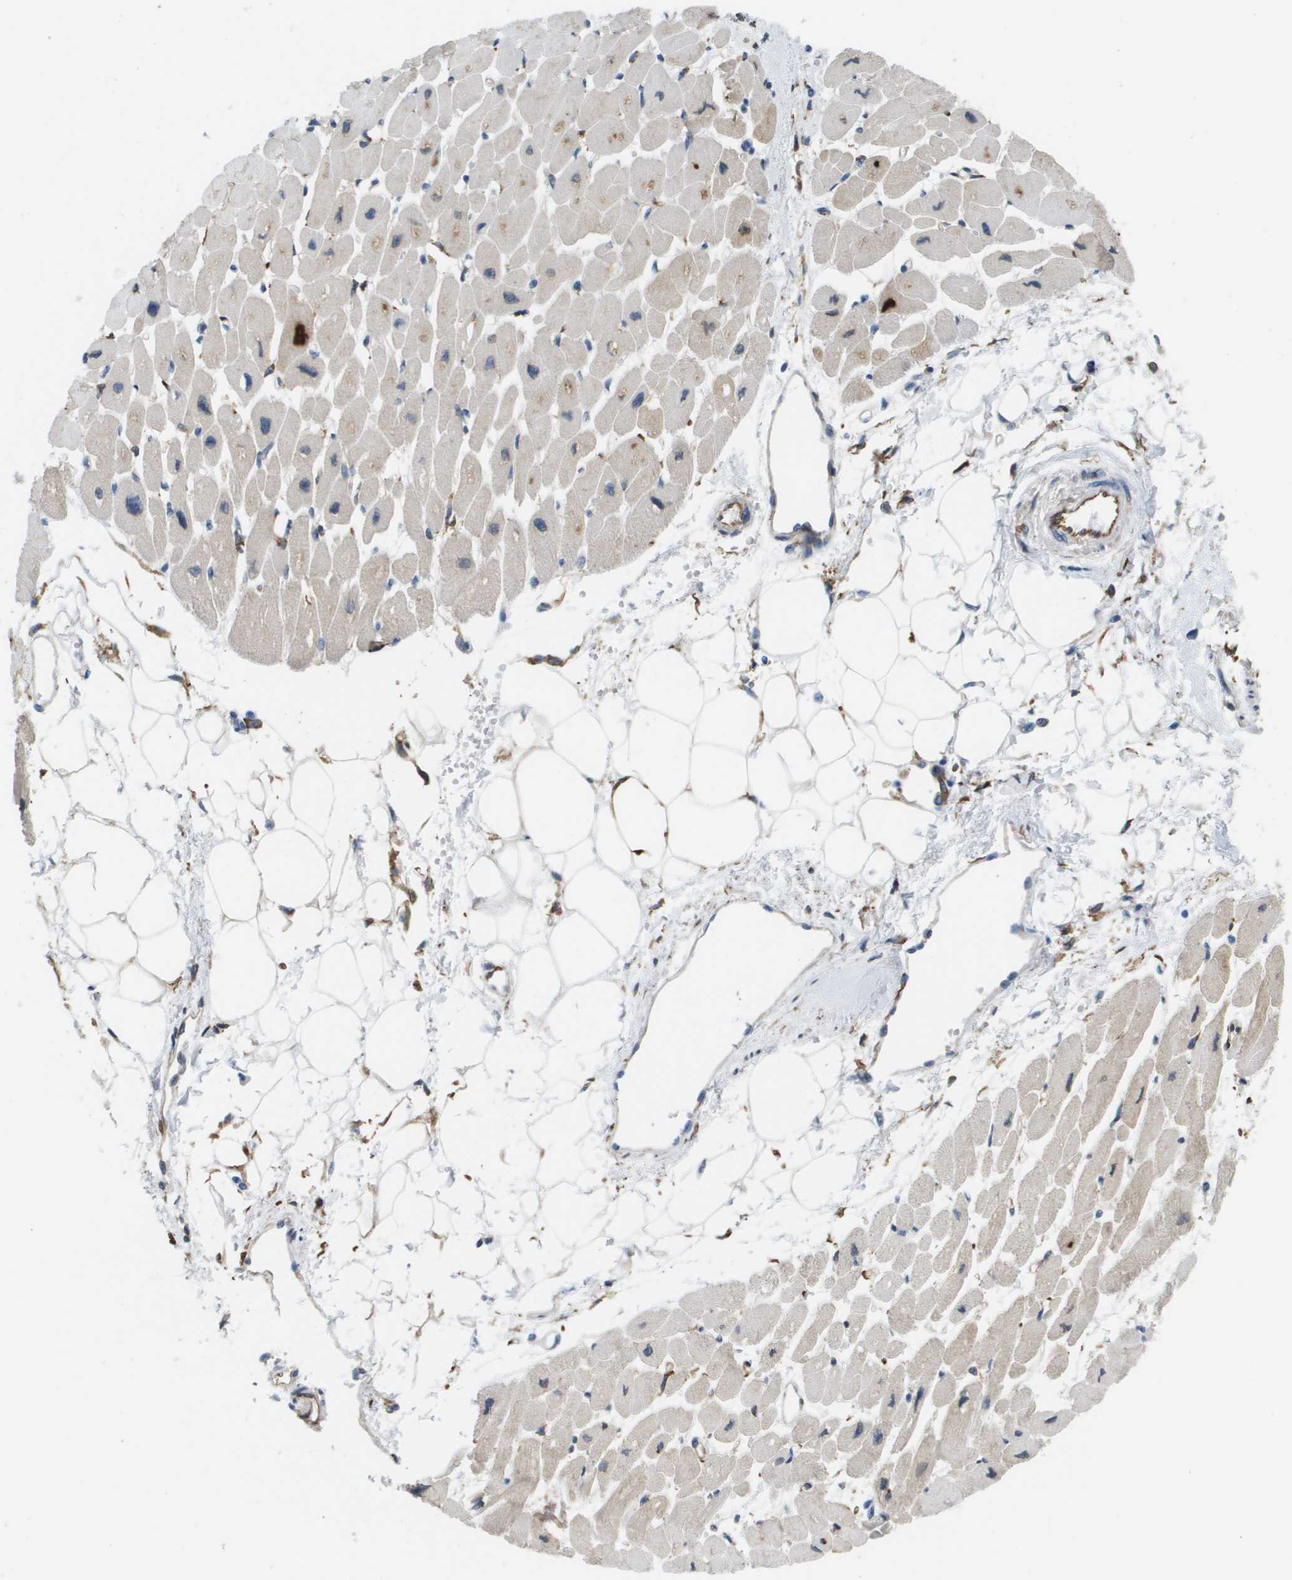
{"staining": {"intensity": "weak", "quantity": "25%-75%", "location": "cytoplasmic/membranous"}, "tissue": "heart muscle", "cell_type": "Cardiomyocytes", "image_type": "normal", "snomed": [{"axis": "morphology", "description": "Normal tissue, NOS"}, {"axis": "topography", "description": "Heart"}], "caption": "DAB immunohistochemical staining of unremarkable human heart muscle demonstrates weak cytoplasmic/membranous protein staining in about 25%-75% of cardiomyocytes. (brown staining indicates protein expression, while blue staining denotes nuclei).", "gene": "ST3GAL2", "patient": {"sex": "female", "age": 54}}